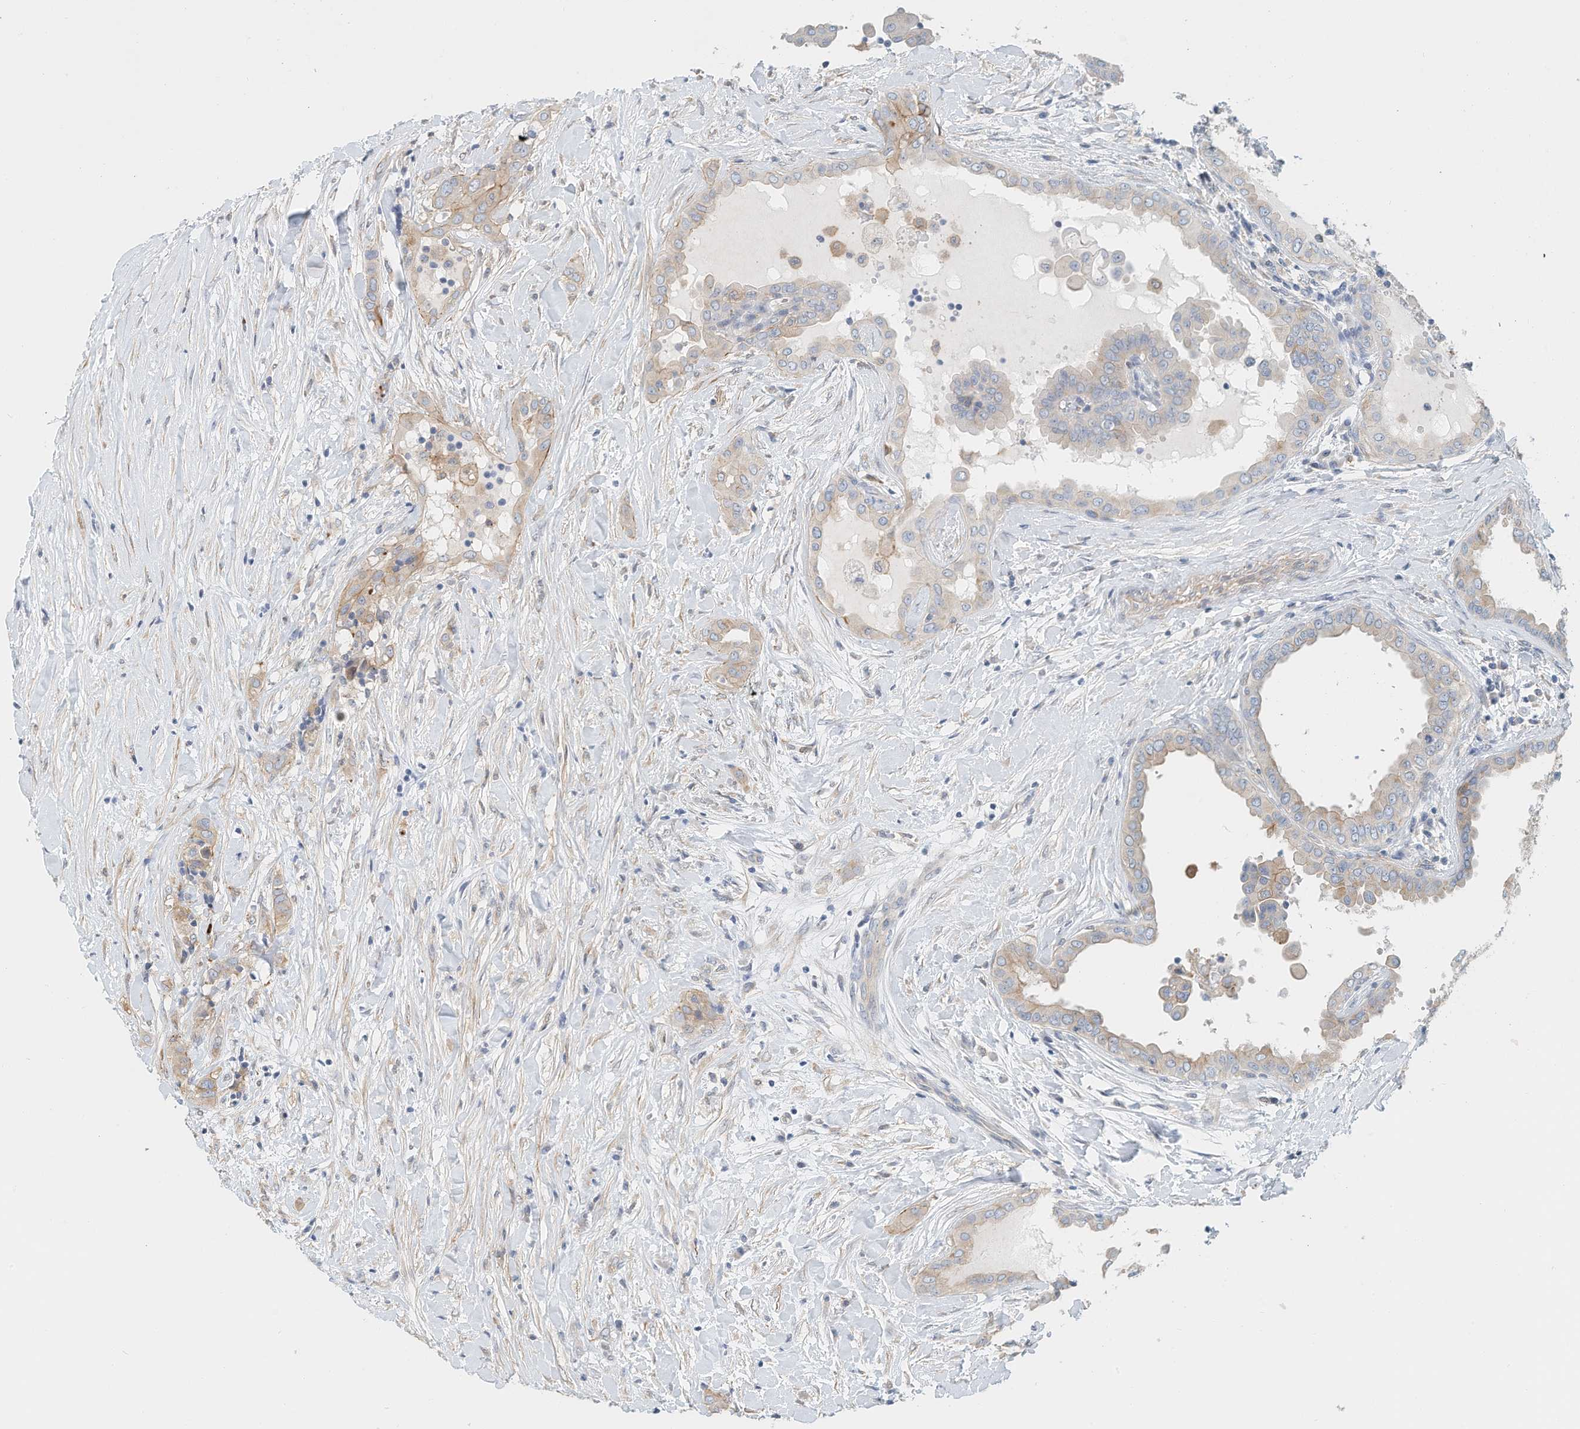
{"staining": {"intensity": "weak", "quantity": "<25%", "location": "cytoplasmic/membranous"}, "tissue": "thyroid cancer", "cell_type": "Tumor cells", "image_type": "cancer", "snomed": [{"axis": "morphology", "description": "Papillary adenocarcinoma, NOS"}, {"axis": "topography", "description": "Thyroid gland"}], "caption": "Image shows no protein positivity in tumor cells of thyroid cancer tissue.", "gene": "MICAL1", "patient": {"sex": "male", "age": 33}}